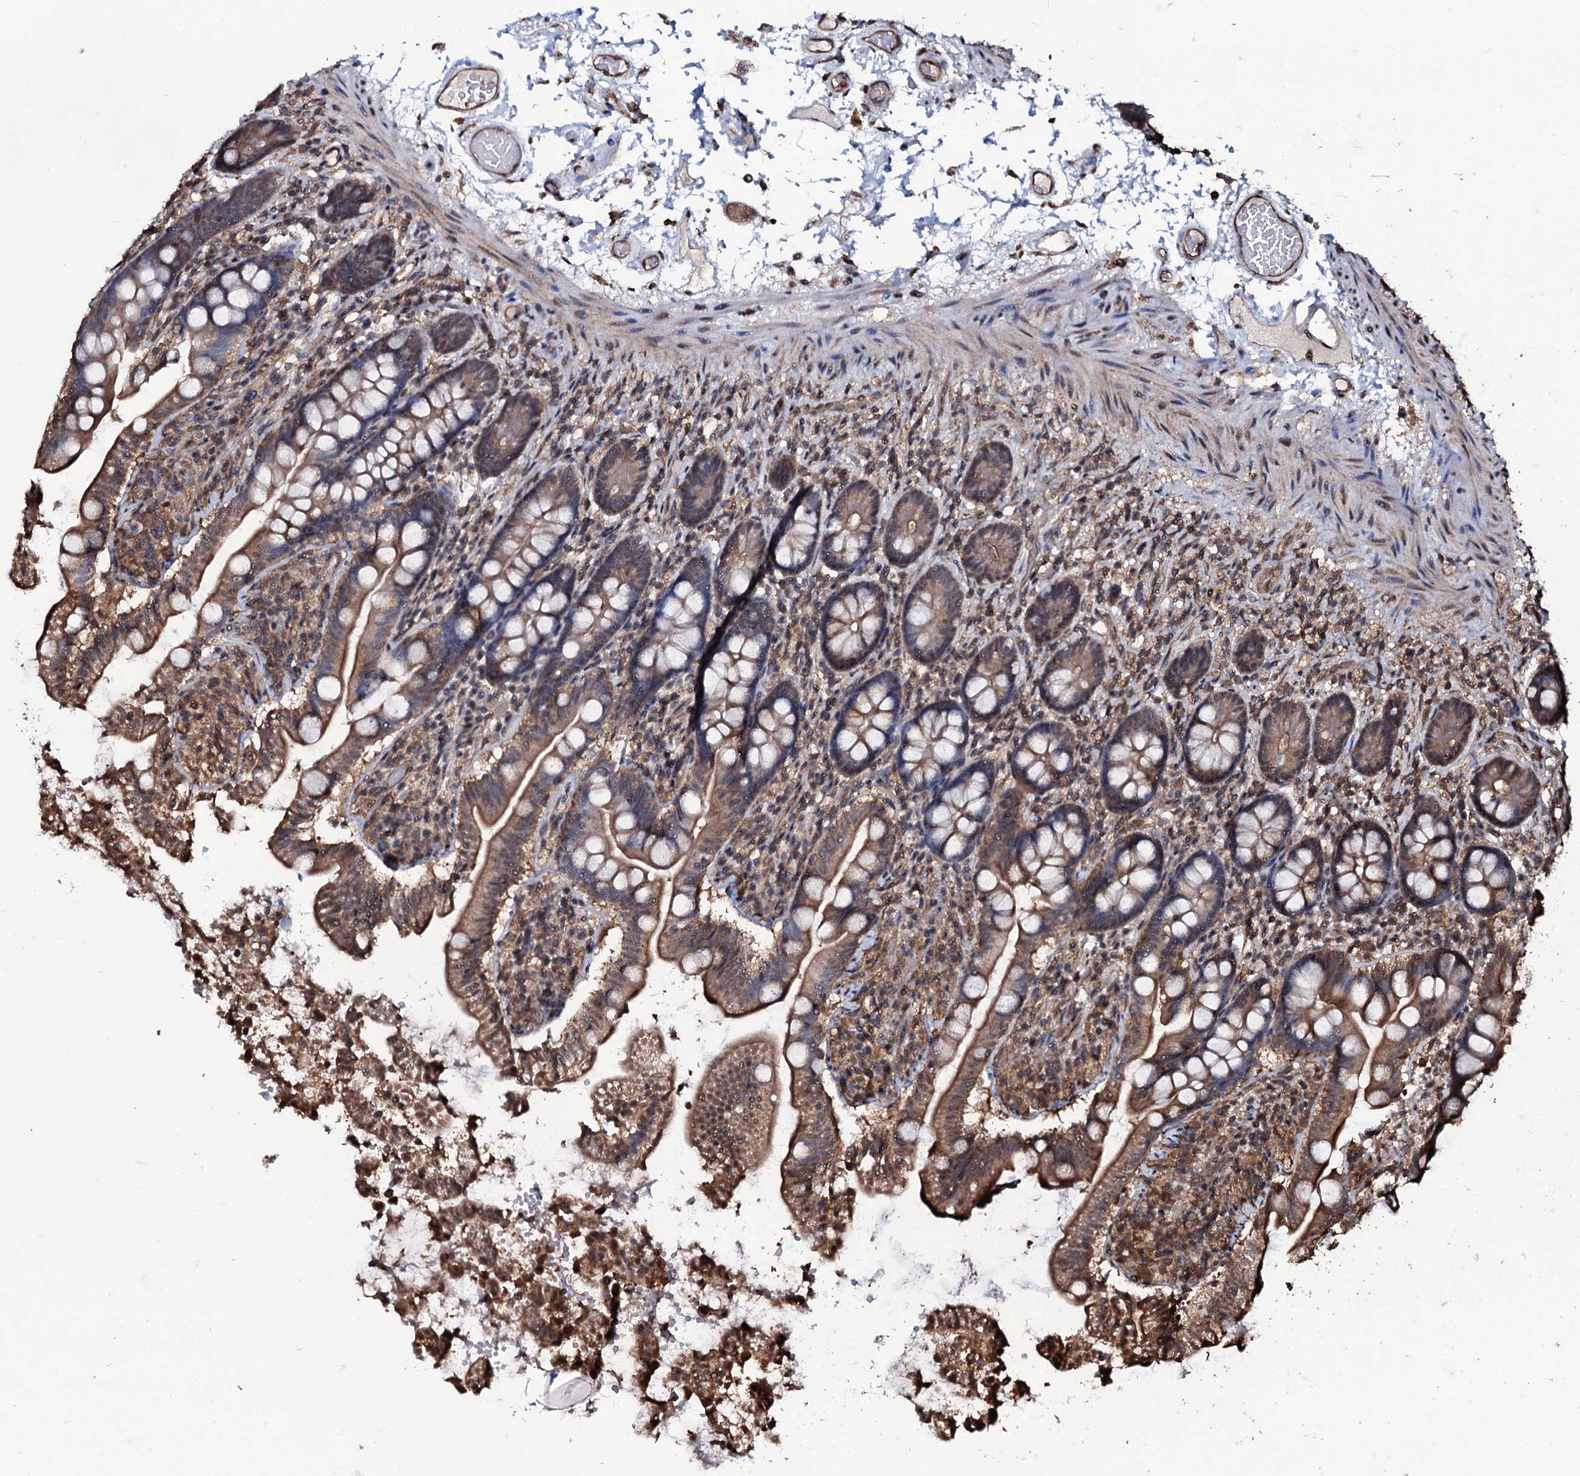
{"staining": {"intensity": "moderate", "quantity": ">75%", "location": "cytoplasmic/membranous,nuclear"}, "tissue": "small intestine", "cell_type": "Glandular cells", "image_type": "normal", "snomed": [{"axis": "morphology", "description": "Normal tissue, NOS"}, {"axis": "topography", "description": "Small intestine"}], "caption": "Benign small intestine was stained to show a protein in brown. There is medium levels of moderate cytoplasmic/membranous,nuclear expression in about >75% of glandular cells. The staining was performed using DAB, with brown indicating positive protein expression. Nuclei are stained blue with hematoxylin.", "gene": "COG6", "patient": {"sex": "female", "age": 64}}